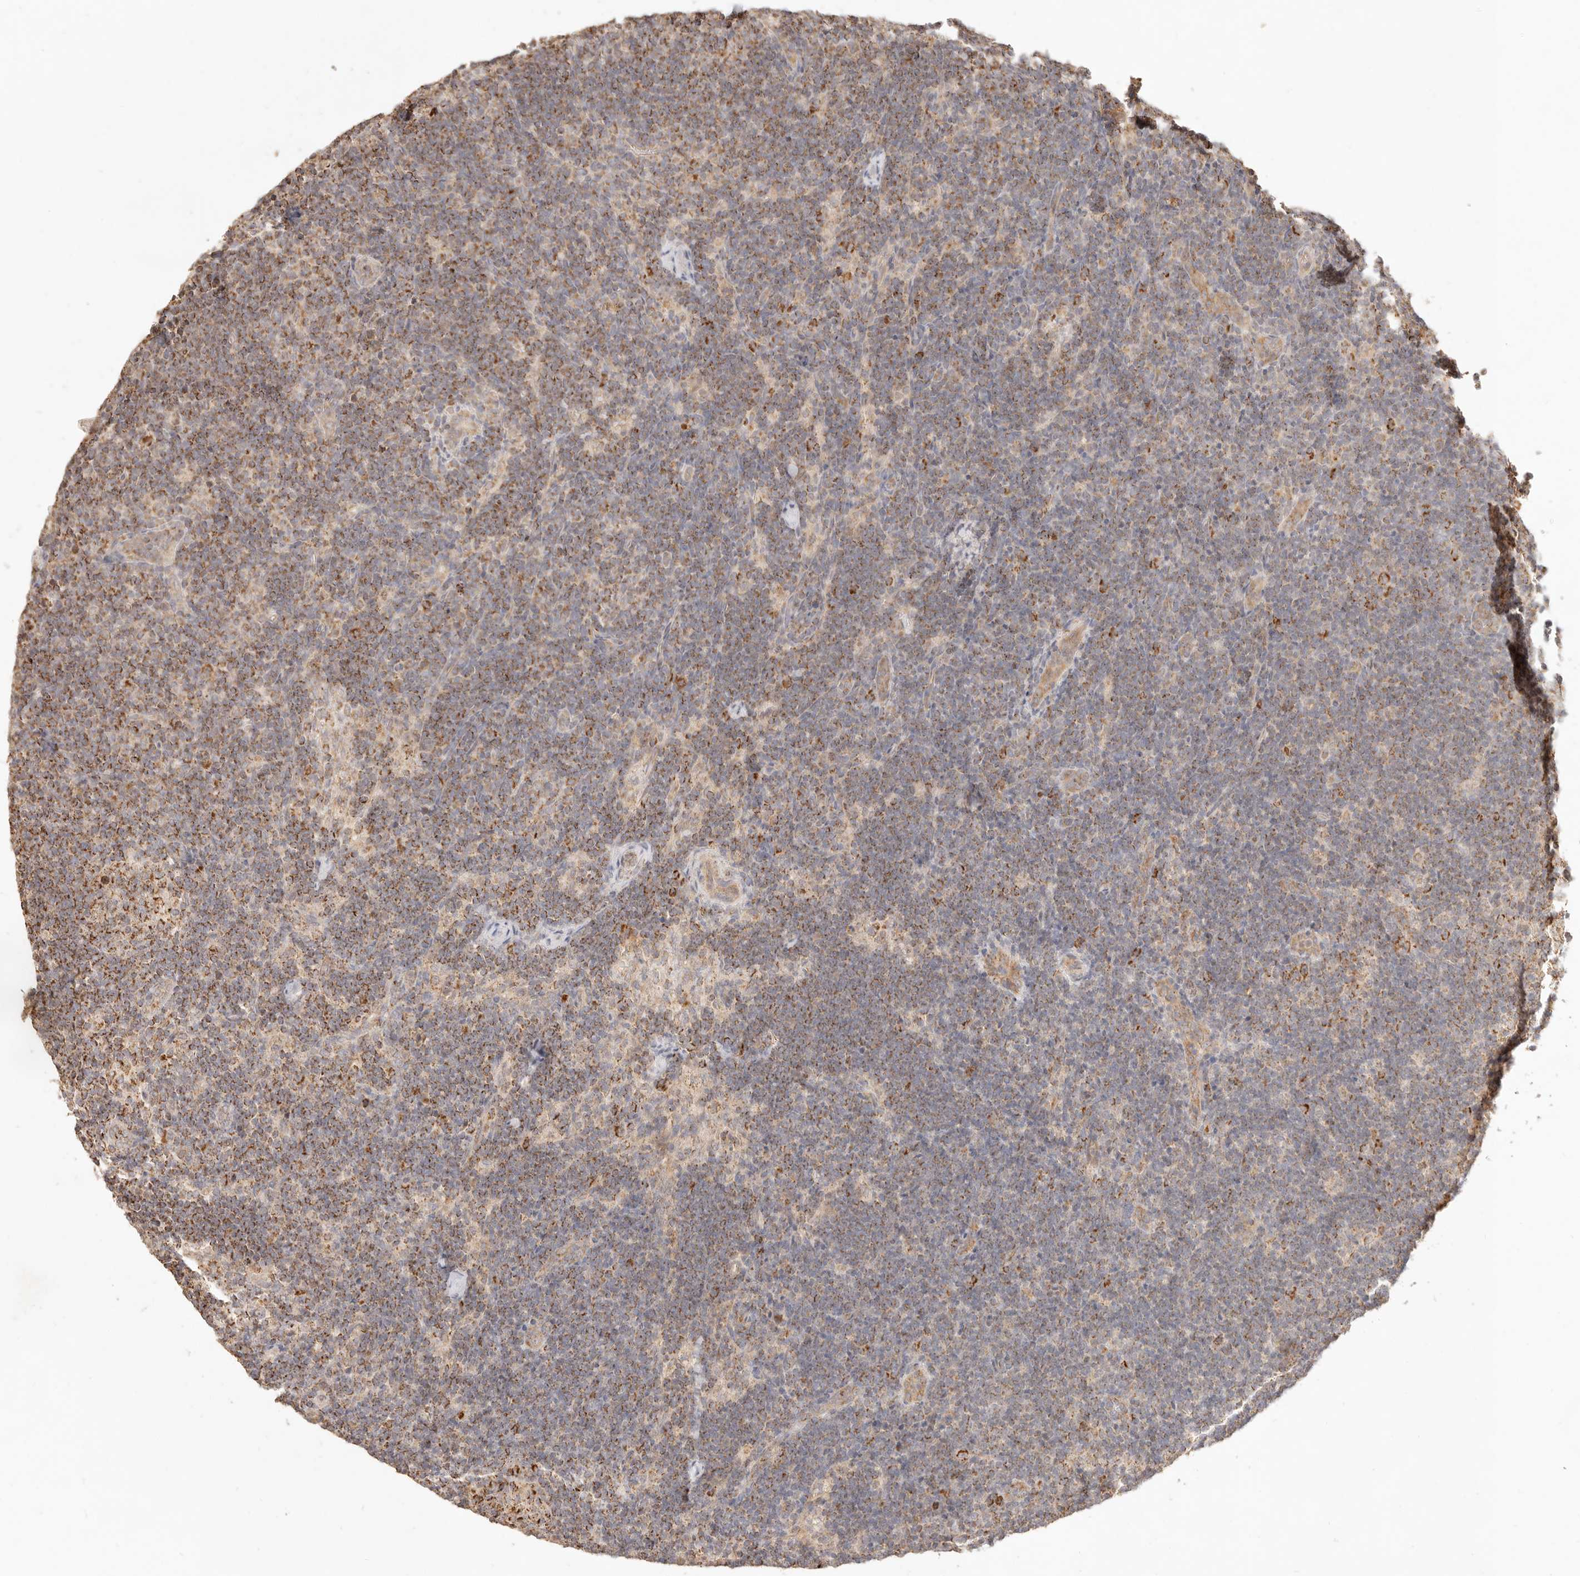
{"staining": {"intensity": "moderate", "quantity": ">75%", "location": "cytoplasmic/membranous"}, "tissue": "lymph node", "cell_type": "Germinal center cells", "image_type": "normal", "snomed": [{"axis": "morphology", "description": "Normal tissue, NOS"}, {"axis": "topography", "description": "Lymph node"}], "caption": "DAB immunohistochemical staining of unremarkable lymph node shows moderate cytoplasmic/membranous protein expression in approximately >75% of germinal center cells.", "gene": "CPLANE2", "patient": {"sex": "female", "age": 22}}